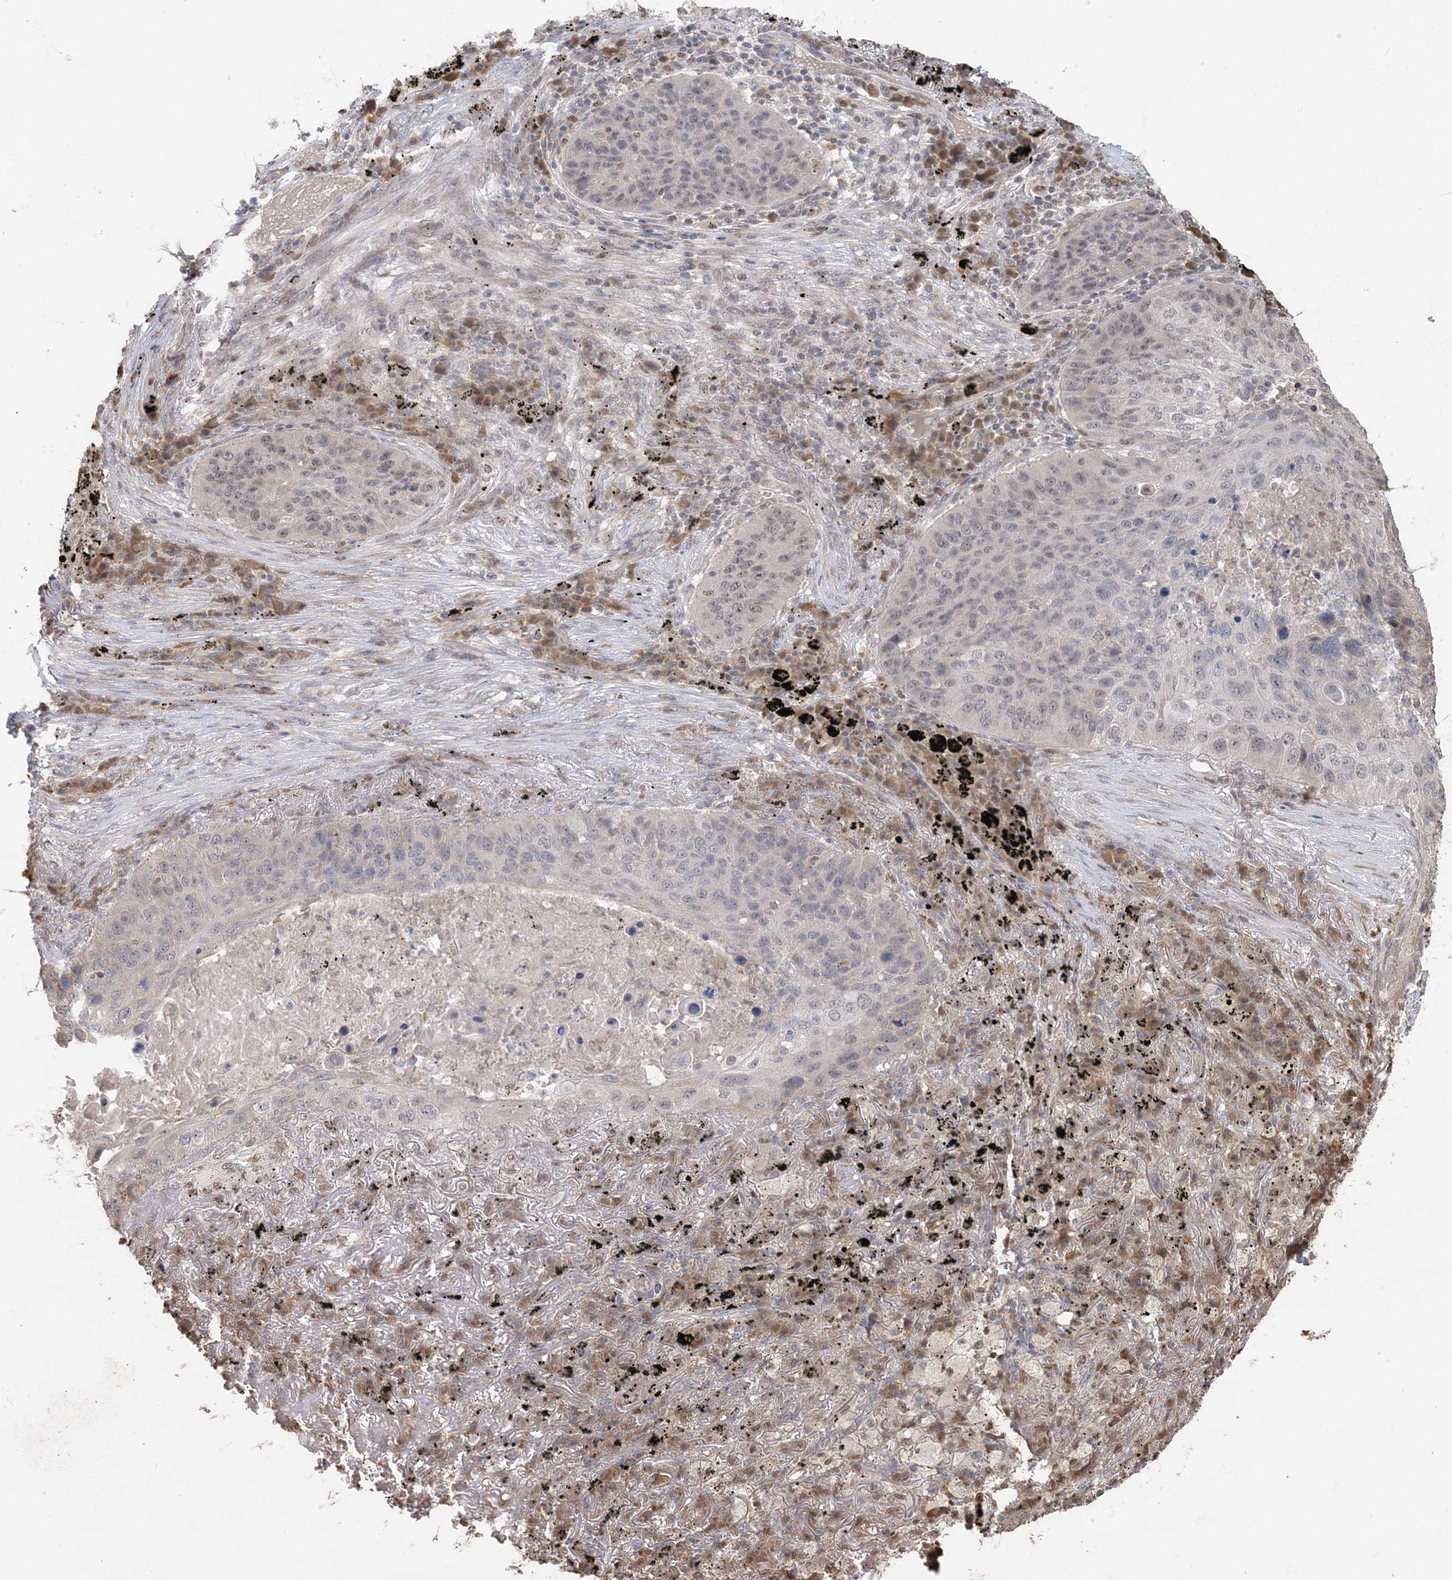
{"staining": {"intensity": "negative", "quantity": "none", "location": "none"}, "tissue": "lung cancer", "cell_type": "Tumor cells", "image_type": "cancer", "snomed": [{"axis": "morphology", "description": "Squamous cell carcinoma, NOS"}, {"axis": "topography", "description": "Lung"}], "caption": "Immunohistochemistry (IHC) image of squamous cell carcinoma (lung) stained for a protein (brown), which shows no positivity in tumor cells. (Immunohistochemistry, brightfield microscopy, high magnification).", "gene": "SLU7", "patient": {"sex": "female", "age": 63}}